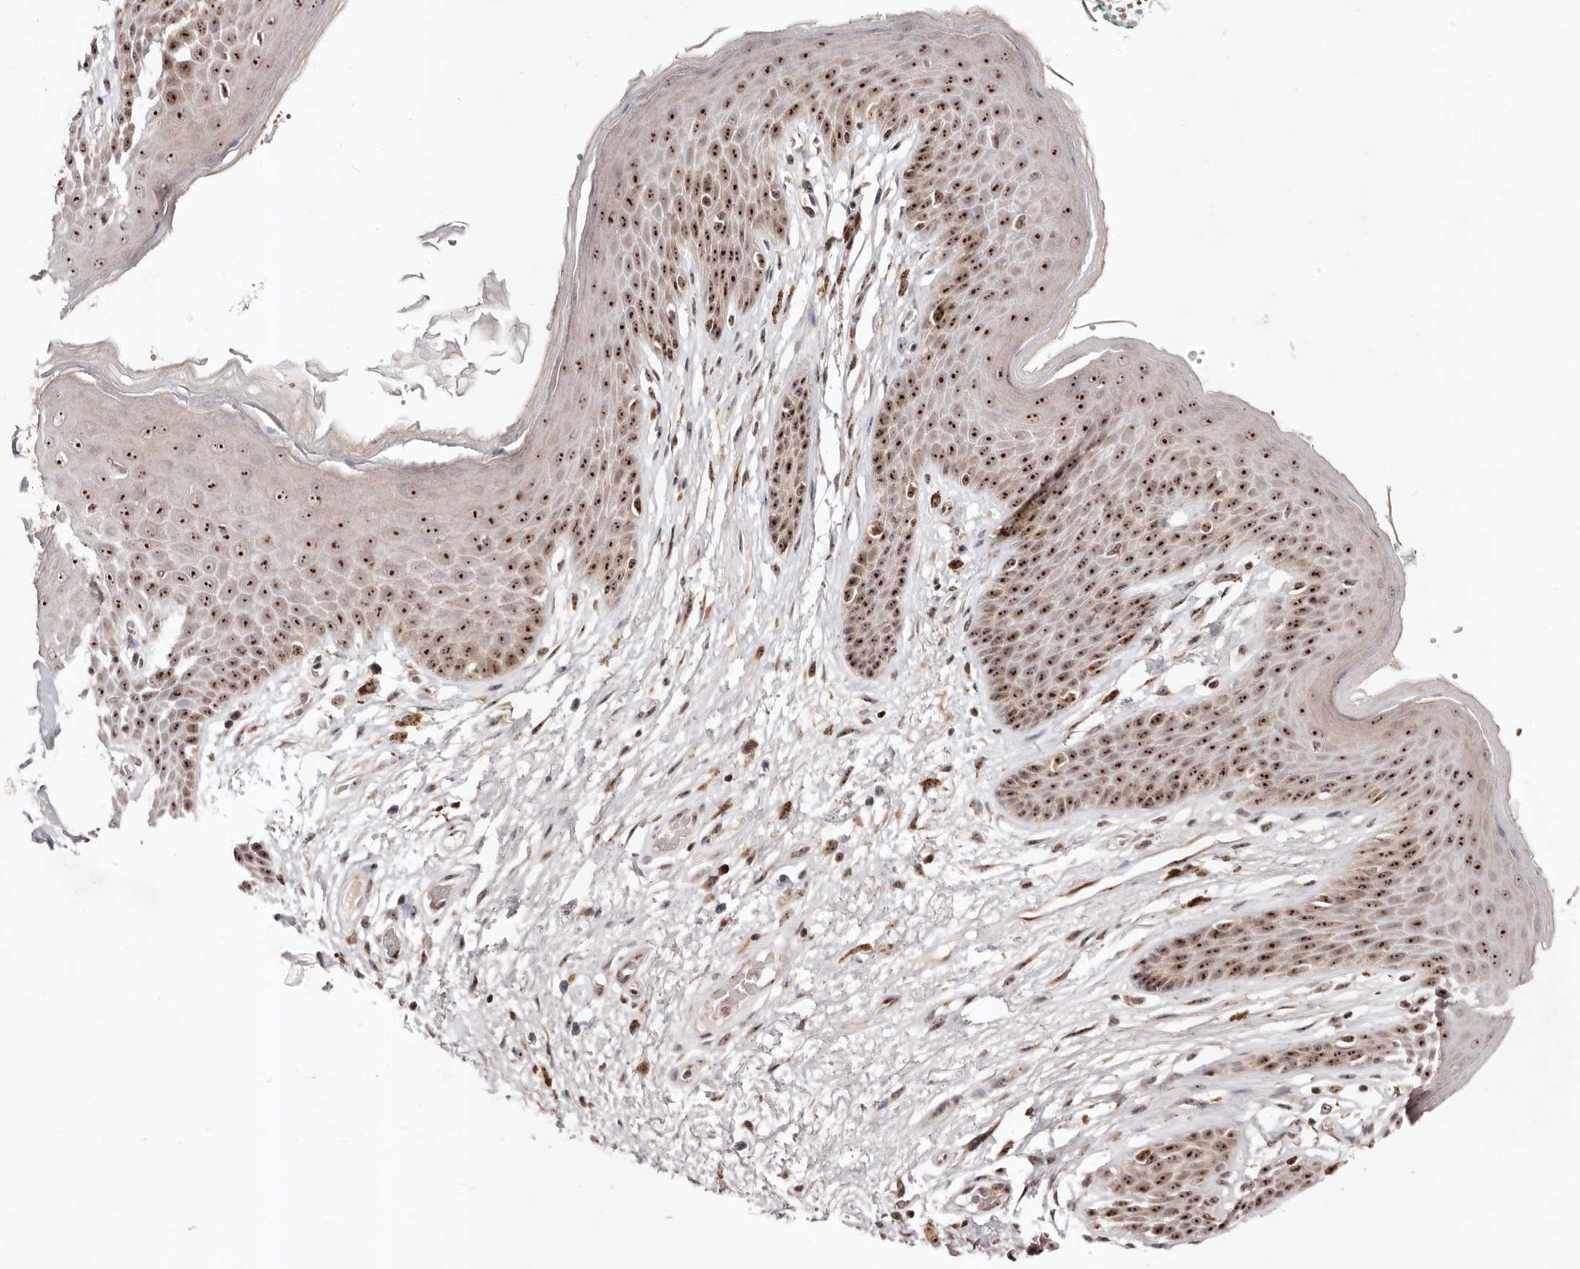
{"staining": {"intensity": "strong", "quantity": ">75%", "location": "nuclear"}, "tissue": "skin", "cell_type": "Epidermal cells", "image_type": "normal", "snomed": [{"axis": "morphology", "description": "Normal tissue, NOS"}, {"axis": "topography", "description": "Anal"}], "caption": "A high amount of strong nuclear expression is identified in about >75% of epidermal cells in benign skin. (Stains: DAB (3,3'-diaminobenzidine) in brown, nuclei in blue, Microscopy: brightfield microscopy at high magnification).", "gene": "APOL6", "patient": {"sex": "male", "age": 74}}